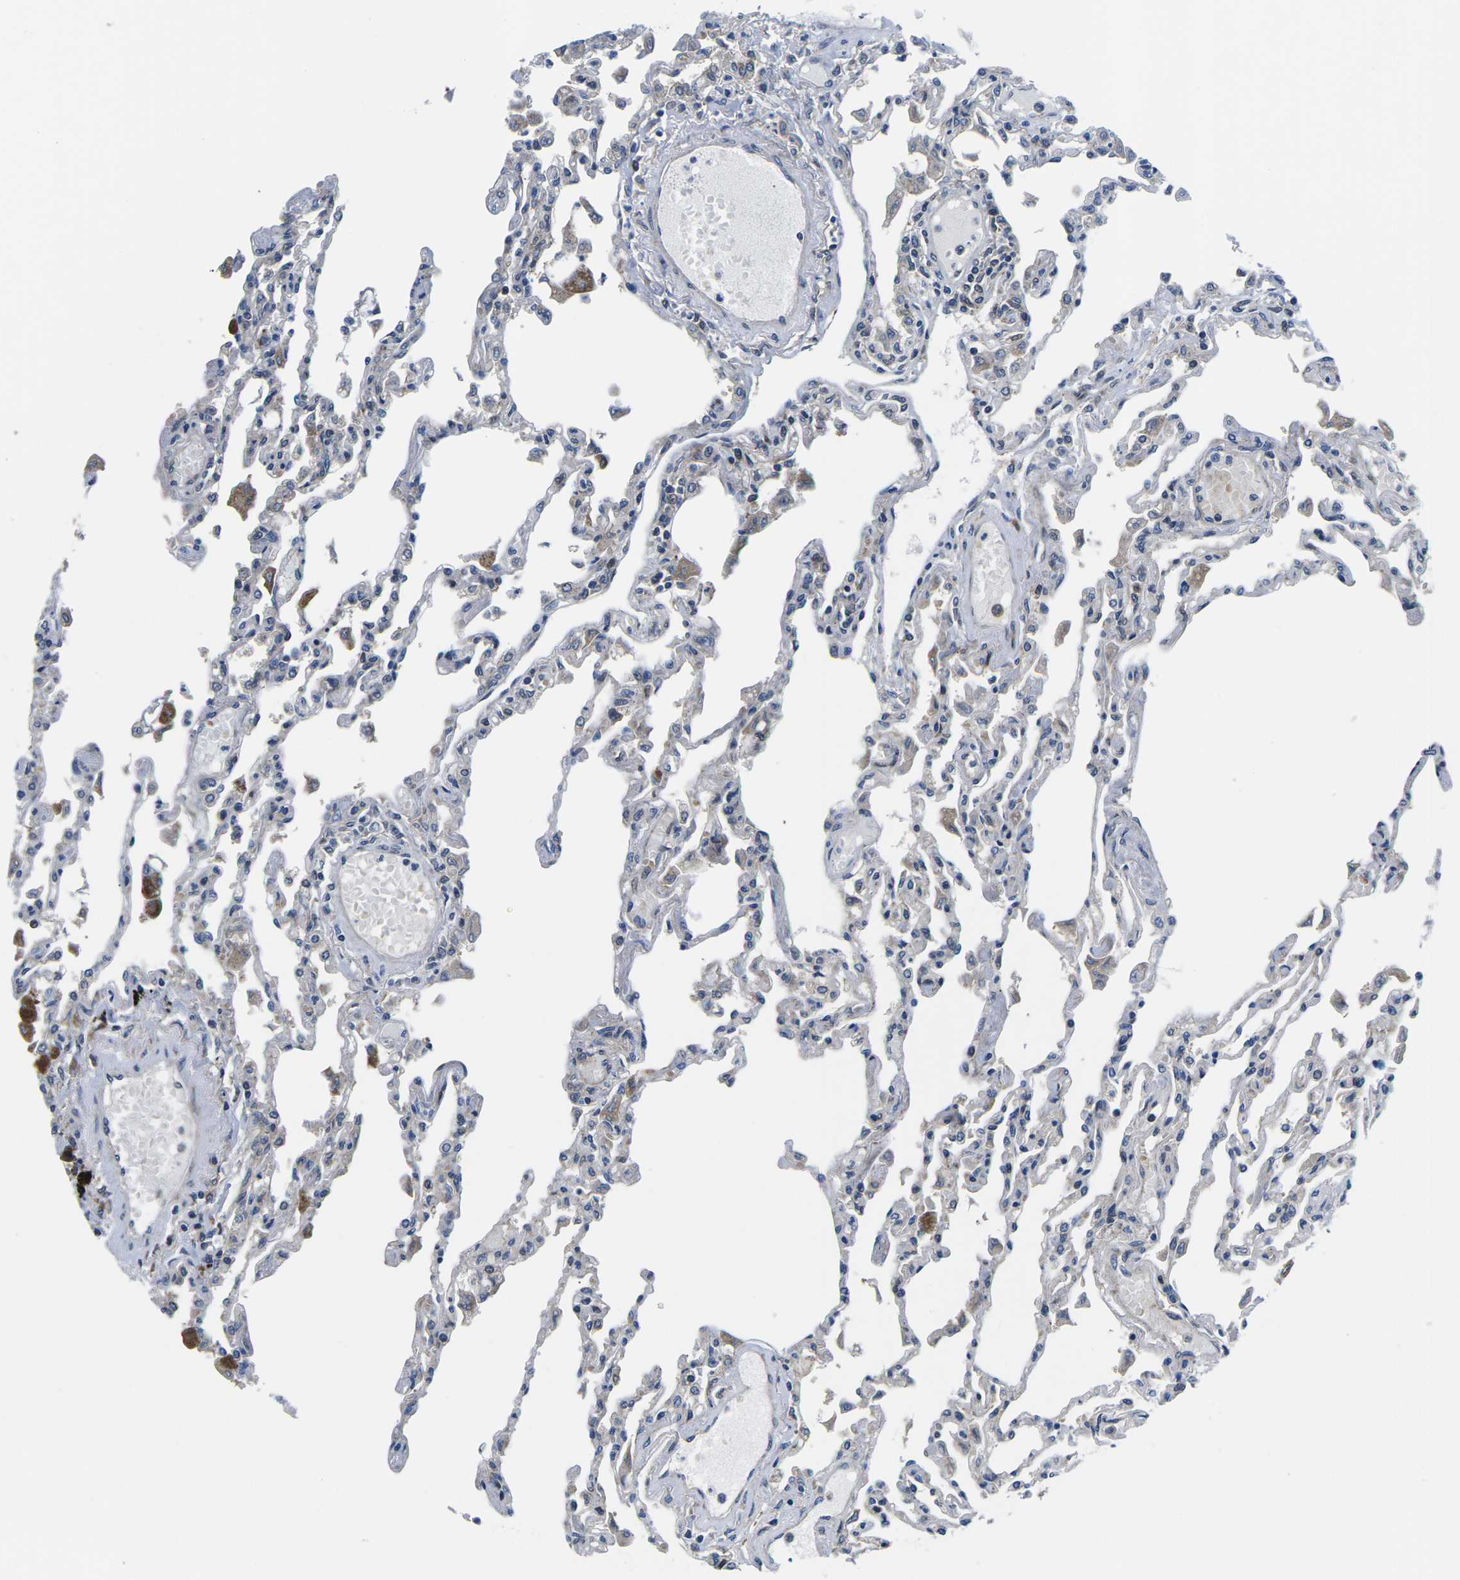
{"staining": {"intensity": "negative", "quantity": "none", "location": "none"}, "tissue": "lung", "cell_type": "Alveolar cells", "image_type": "normal", "snomed": [{"axis": "morphology", "description": "Normal tissue, NOS"}, {"axis": "topography", "description": "Bronchus"}, {"axis": "topography", "description": "Lung"}], "caption": "Human lung stained for a protein using IHC demonstrates no staining in alveolar cells.", "gene": "EIF4E", "patient": {"sex": "female", "age": 49}}